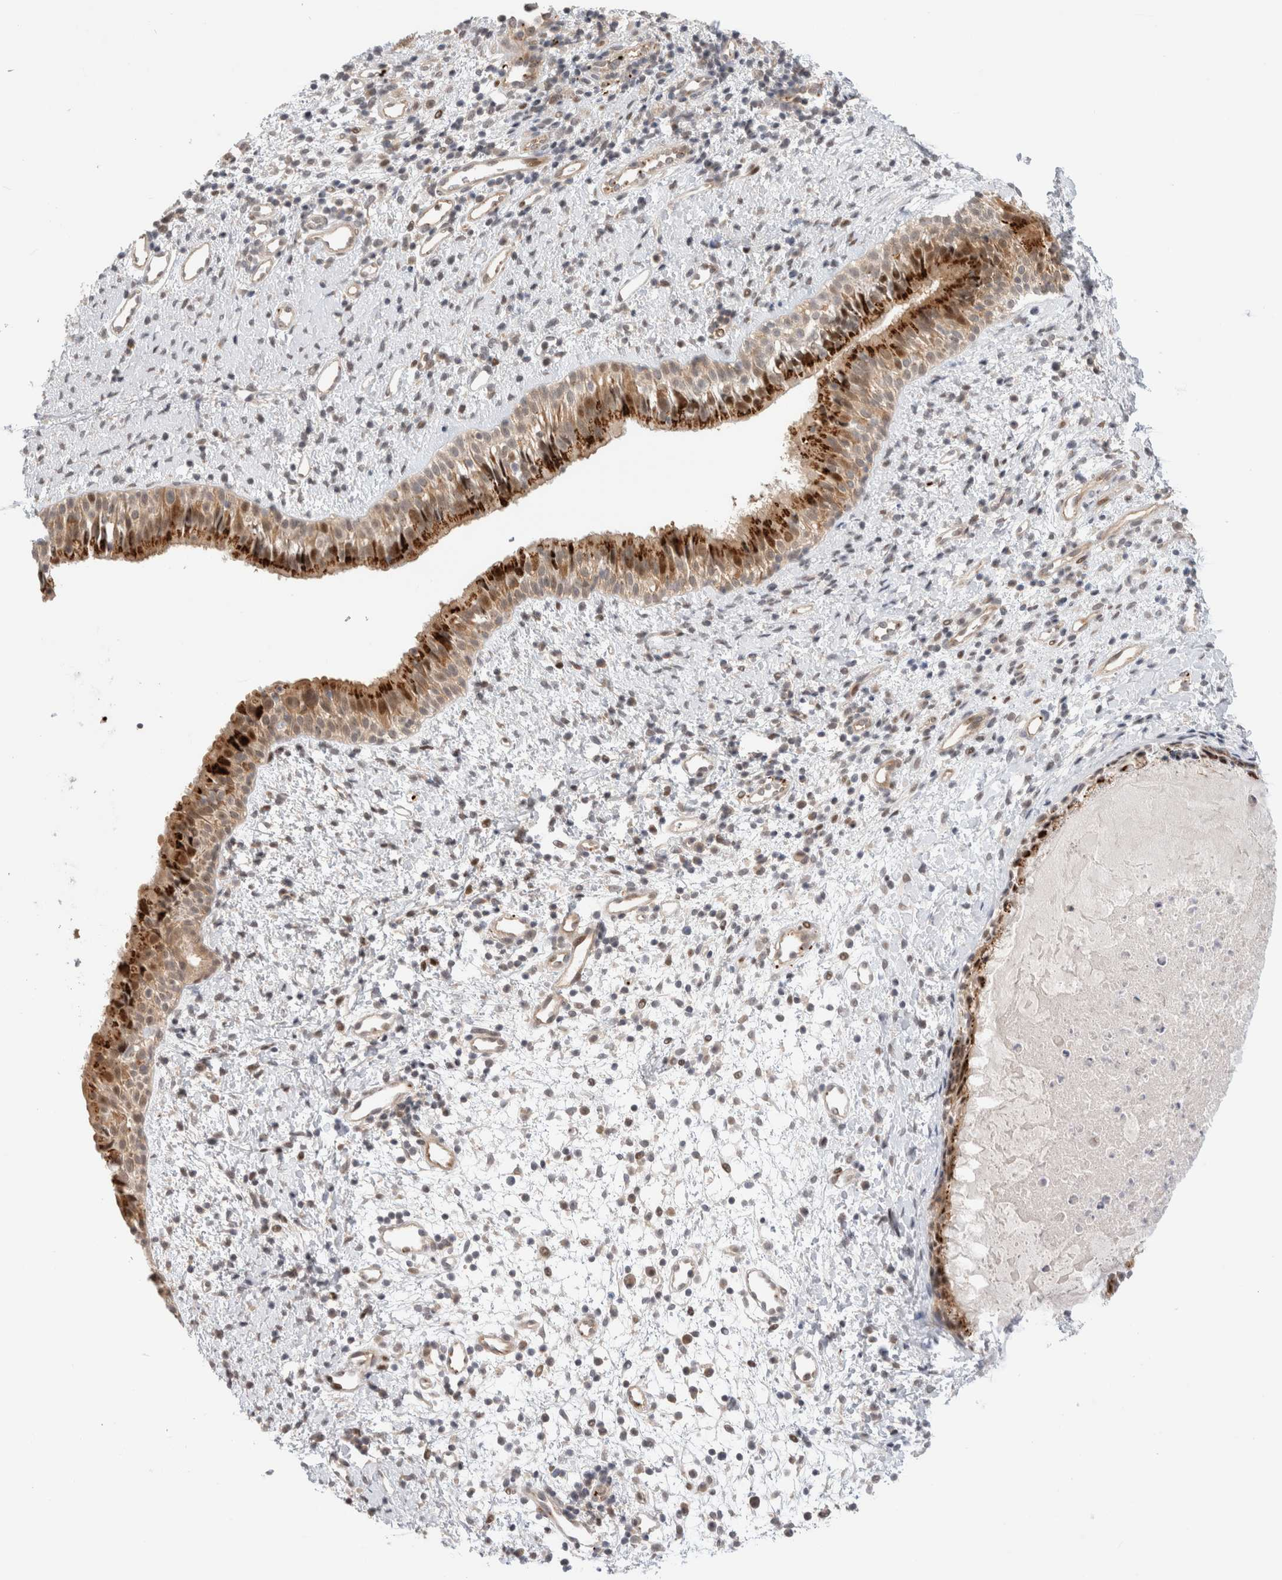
{"staining": {"intensity": "strong", "quantity": ">75%", "location": "cytoplasmic/membranous"}, "tissue": "nasopharynx", "cell_type": "Respiratory epithelial cells", "image_type": "normal", "snomed": [{"axis": "morphology", "description": "Normal tissue, NOS"}, {"axis": "topography", "description": "Nasopharynx"}], "caption": "Immunohistochemical staining of normal human nasopharynx exhibits >75% levels of strong cytoplasmic/membranous protein positivity in approximately >75% of respiratory epithelial cells. (brown staining indicates protein expression, while blue staining denotes nuclei).", "gene": "VPS28", "patient": {"sex": "male", "age": 22}}